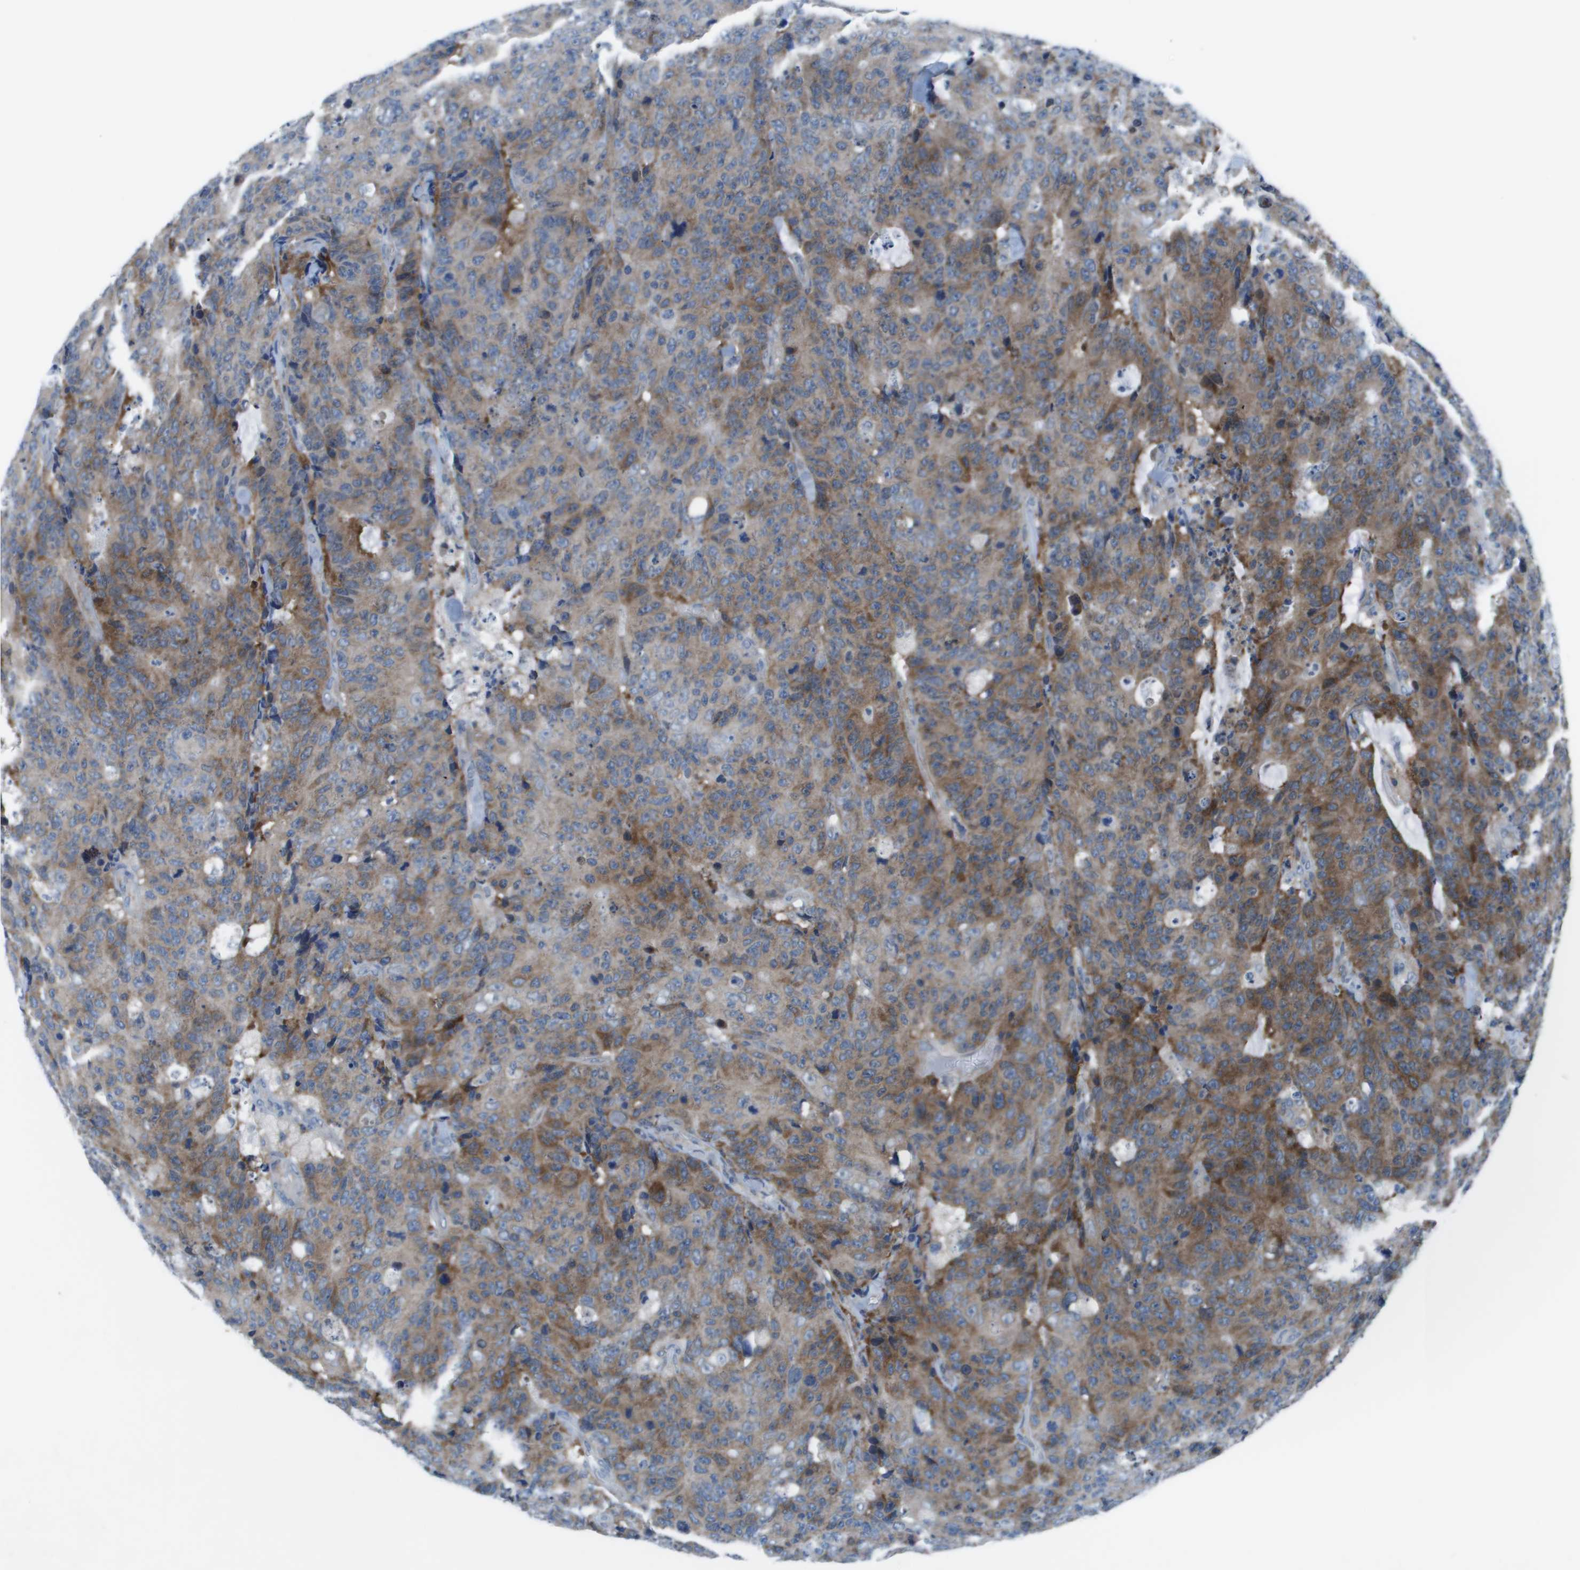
{"staining": {"intensity": "moderate", "quantity": "25%-75%", "location": "cytoplasmic/membranous"}, "tissue": "colorectal cancer", "cell_type": "Tumor cells", "image_type": "cancer", "snomed": [{"axis": "morphology", "description": "Adenocarcinoma, NOS"}, {"axis": "topography", "description": "Colon"}], "caption": "A micrograph showing moderate cytoplasmic/membranous expression in about 25%-75% of tumor cells in colorectal cancer (adenocarcinoma), as visualized by brown immunohistochemical staining.", "gene": "STIP1", "patient": {"sex": "female", "age": 86}}